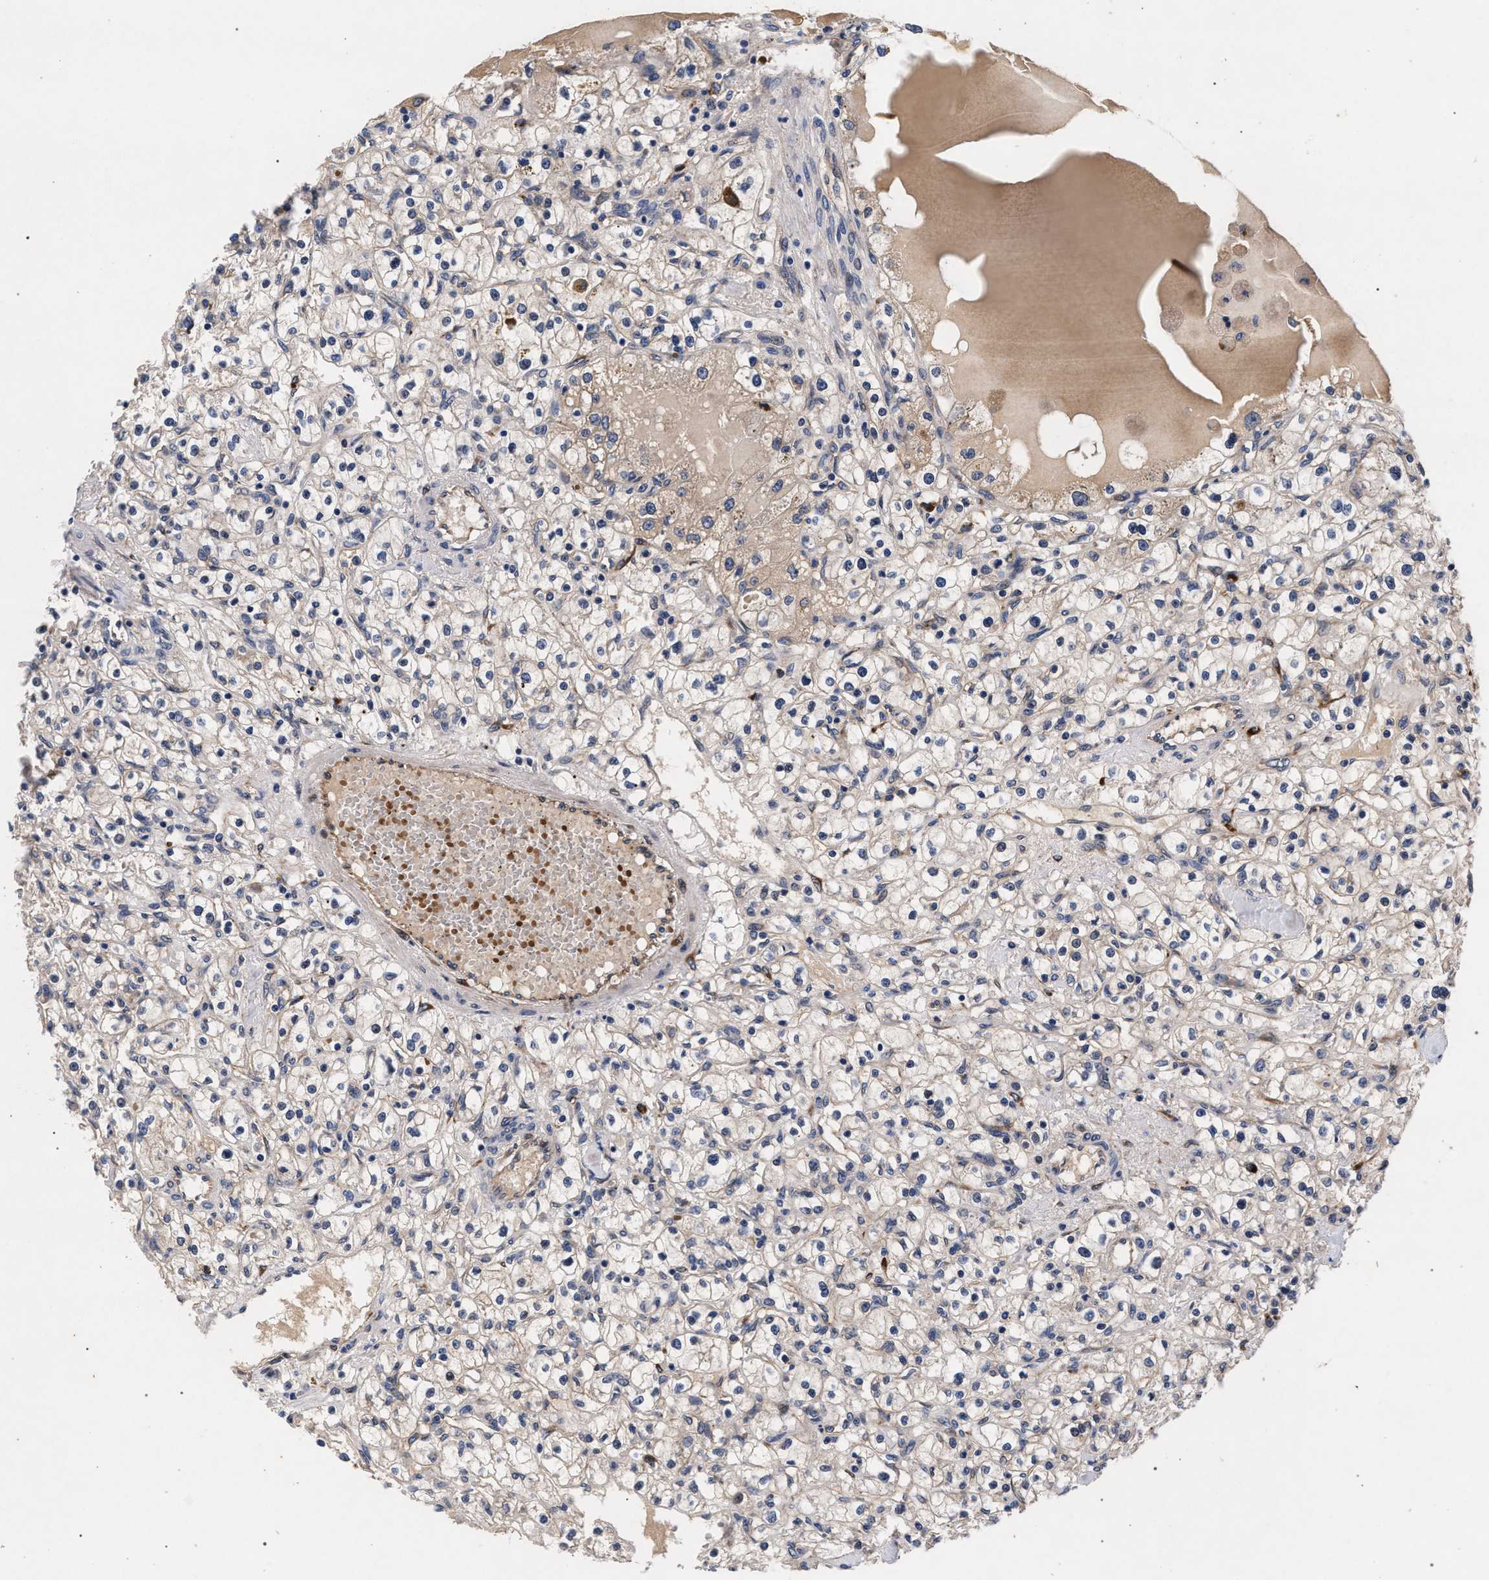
{"staining": {"intensity": "negative", "quantity": "none", "location": "none"}, "tissue": "renal cancer", "cell_type": "Tumor cells", "image_type": "cancer", "snomed": [{"axis": "morphology", "description": "Adenocarcinoma, NOS"}, {"axis": "topography", "description": "Kidney"}], "caption": "This is an immunohistochemistry micrograph of renal adenocarcinoma. There is no expression in tumor cells.", "gene": "NEK7", "patient": {"sex": "male", "age": 56}}